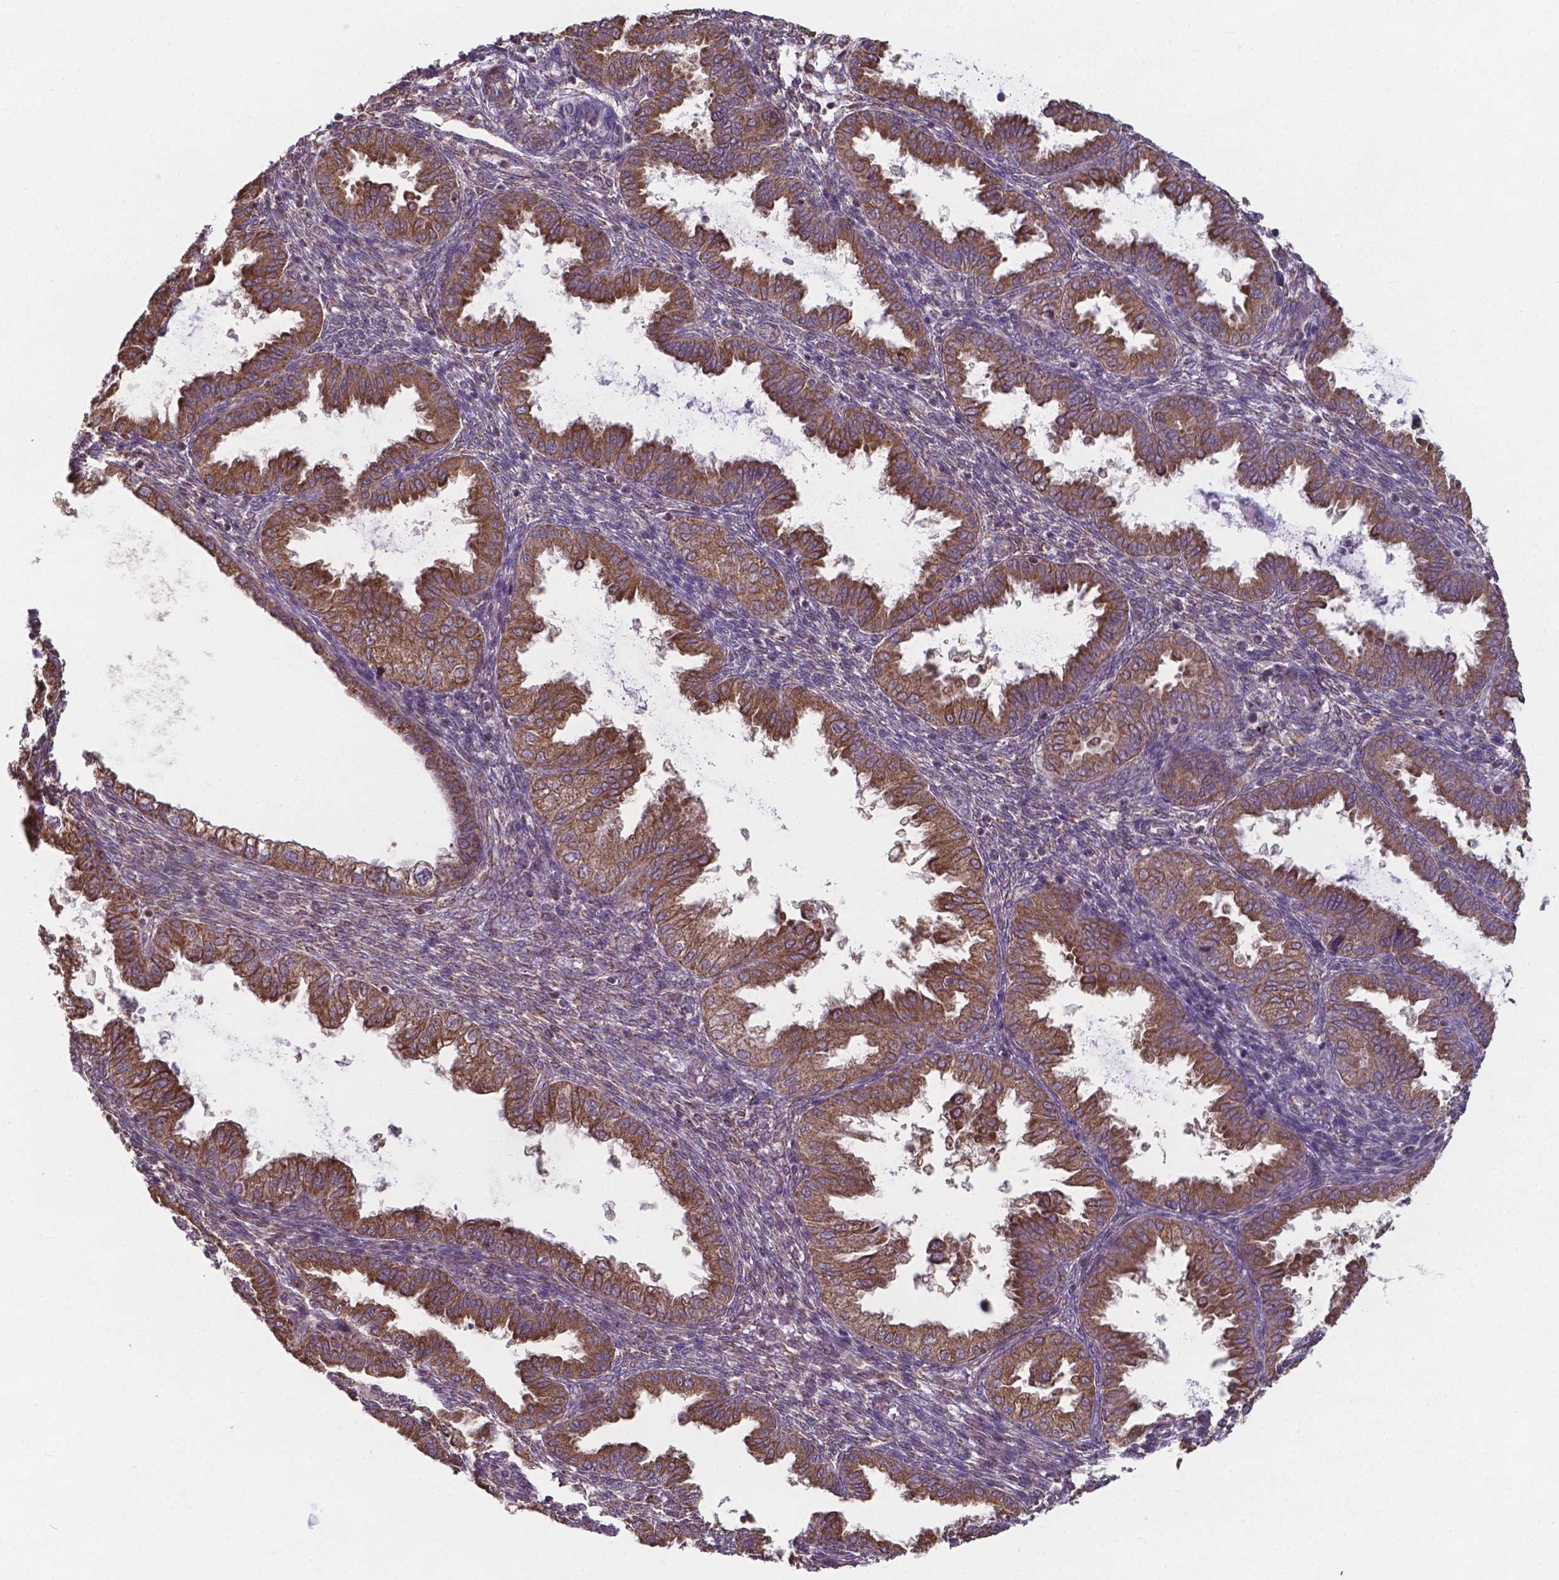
{"staining": {"intensity": "weak", "quantity": "<25%", "location": "cytoplasmic/membranous"}, "tissue": "endometrium", "cell_type": "Cells in endometrial stroma", "image_type": "normal", "snomed": [{"axis": "morphology", "description": "Normal tissue, NOS"}, {"axis": "topography", "description": "Endometrium"}], "caption": "A high-resolution photomicrograph shows immunohistochemistry (IHC) staining of unremarkable endometrium, which reveals no significant positivity in cells in endometrial stroma. (DAB immunohistochemistry with hematoxylin counter stain).", "gene": "FAM114A1", "patient": {"sex": "female", "age": 33}}